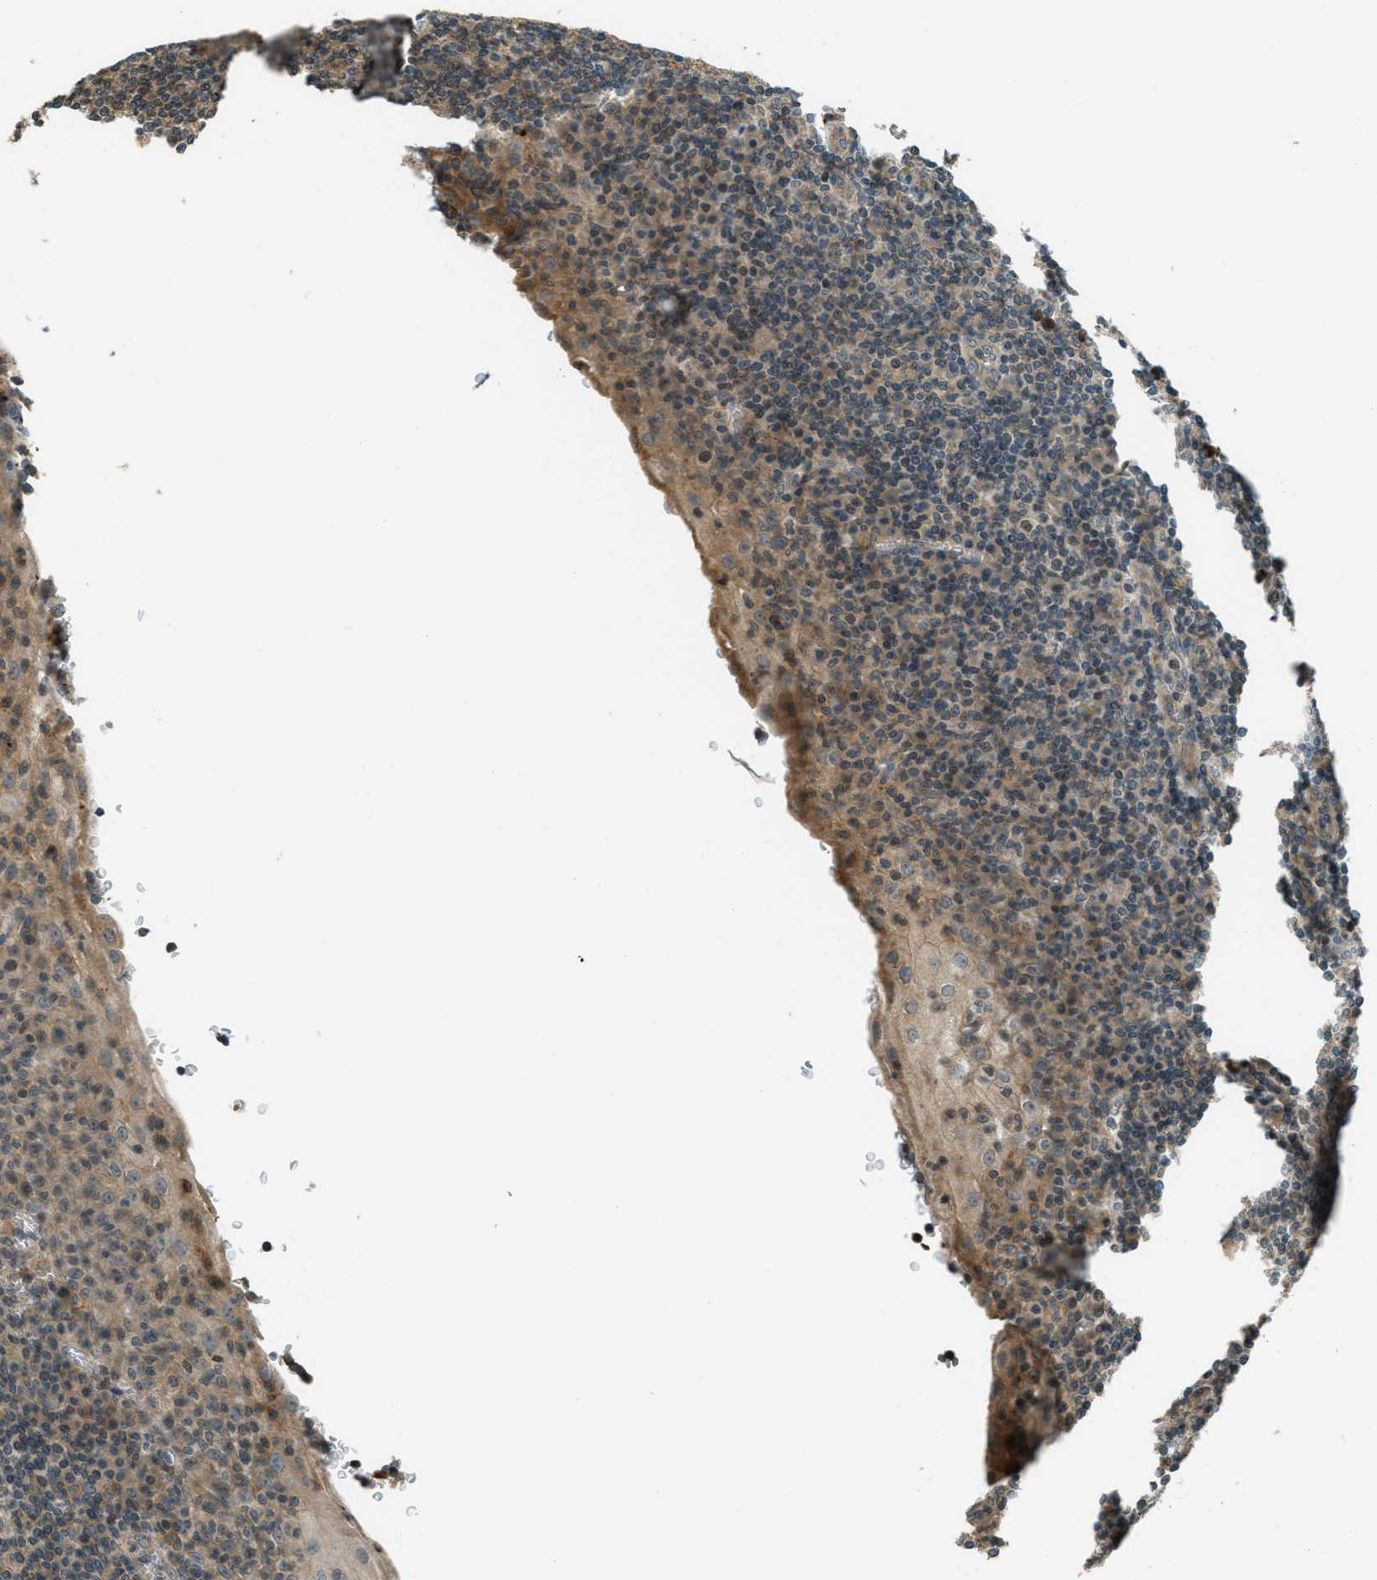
{"staining": {"intensity": "moderate", "quantity": ">75%", "location": "cytoplasmic/membranous"}, "tissue": "tonsil", "cell_type": "Germinal center cells", "image_type": "normal", "snomed": [{"axis": "morphology", "description": "Normal tissue, NOS"}, {"axis": "topography", "description": "Tonsil"}], "caption": "Moderate cytoplasmic/membranous positivity is appreciated in about >75% of germinal center cells in benign tonsil. (Brightfield microscopy of DAB IHC at high magnification).", "gene": "PTPN23", "patient": {"sex": "male", "age": 37}}